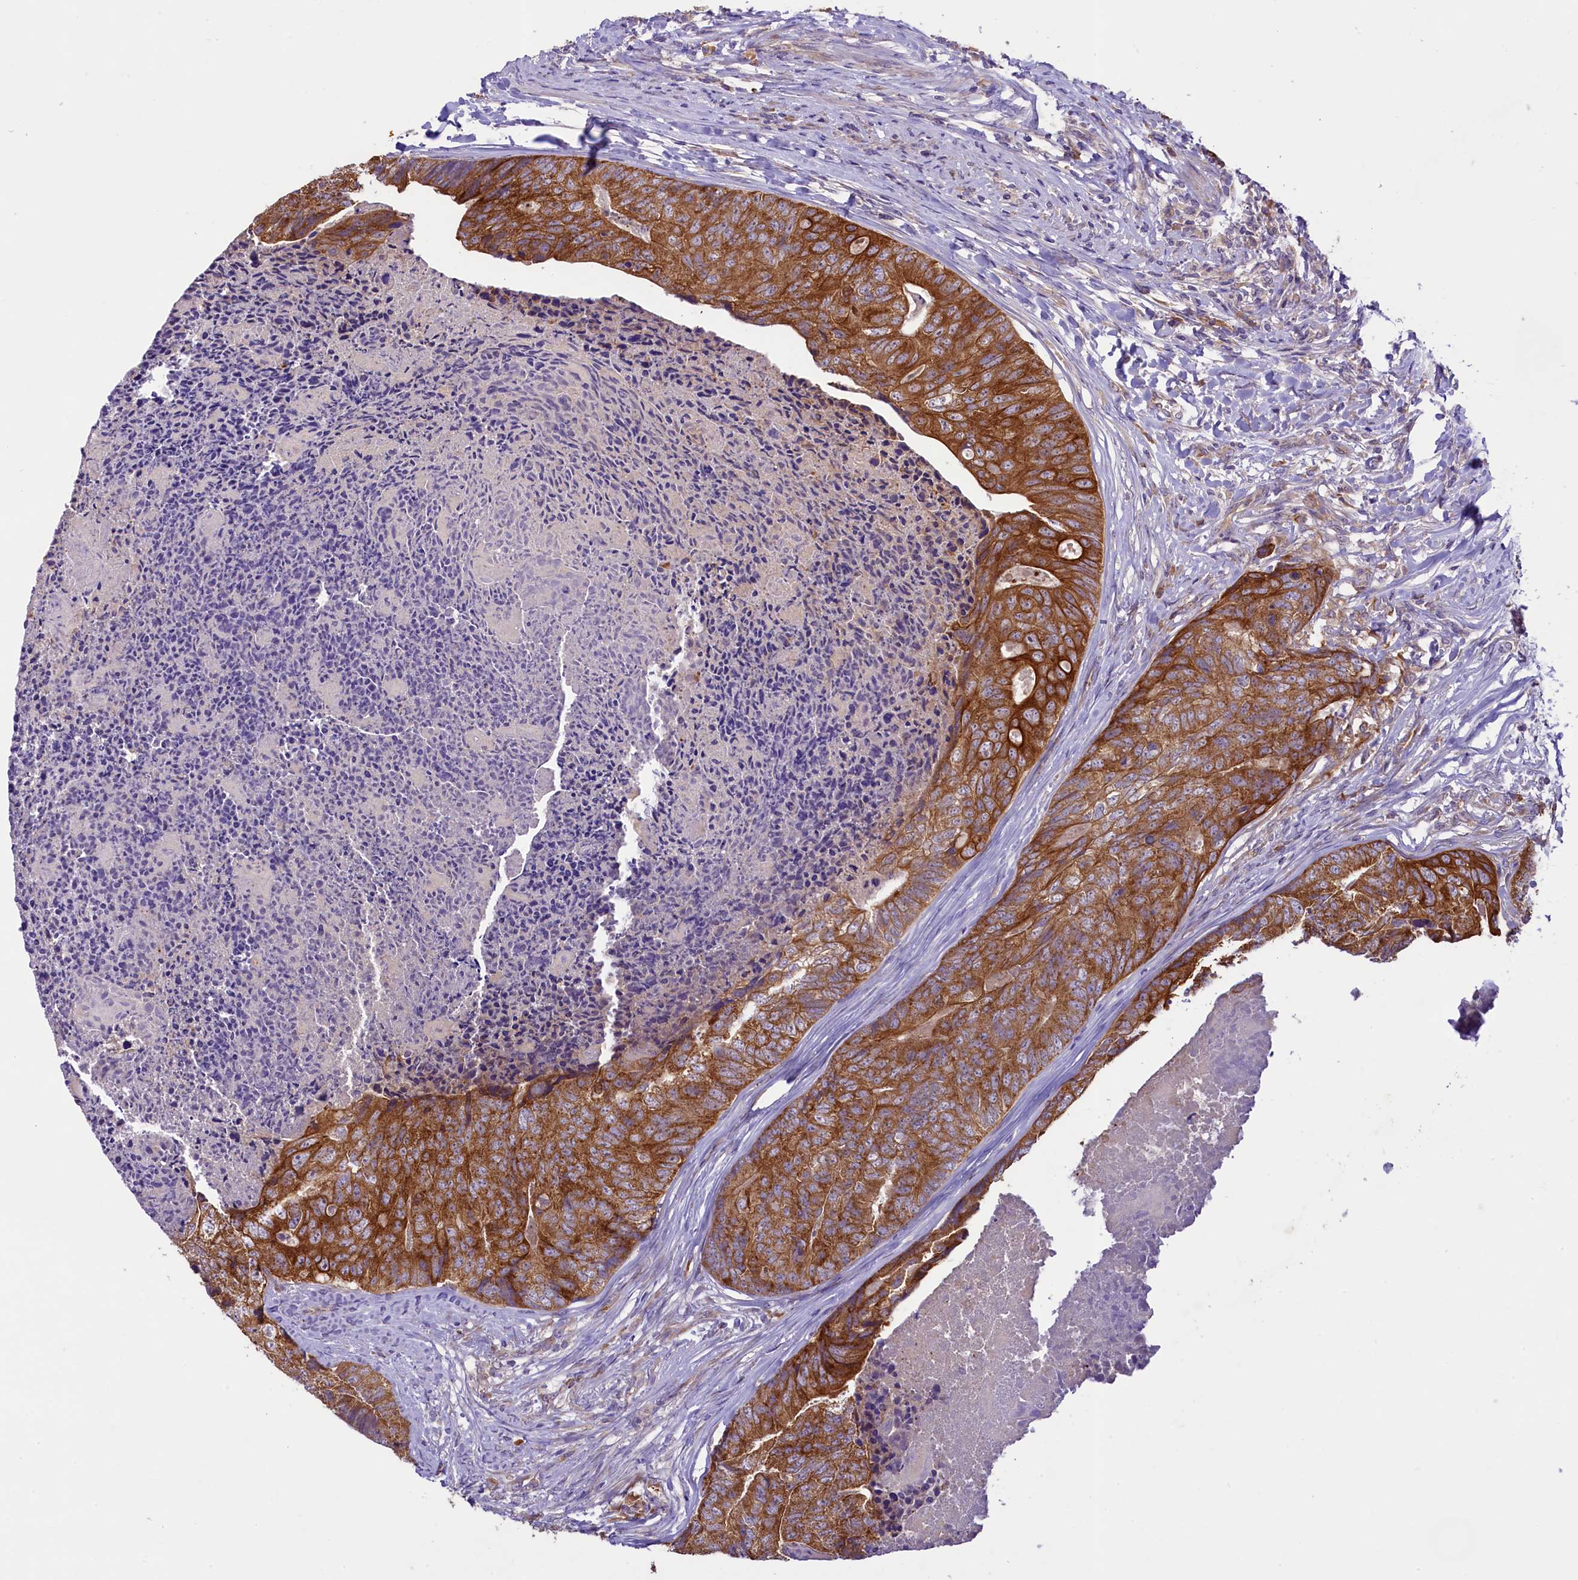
{"staining": {"intensity": "strong", "quantity": ">75%", "location": "cytoplasmic/membranous"}, "tissue": "colorectal cancer", "cell_type": "Tumor cells", "image_type": "cancer", "snomed": [{"axis": "morphology", "description": "Adenocarcinoma, NOS"}, {"axis": "topography", "description": "Colon"}], "caption": "Colorectal cancer stained with a brown dye shows strong cytoplasmic/membranous positive positivity in approximately >75% of tumor cells.", "gene": "LARP4", "patient": {"sex": "female", "age": 67}}